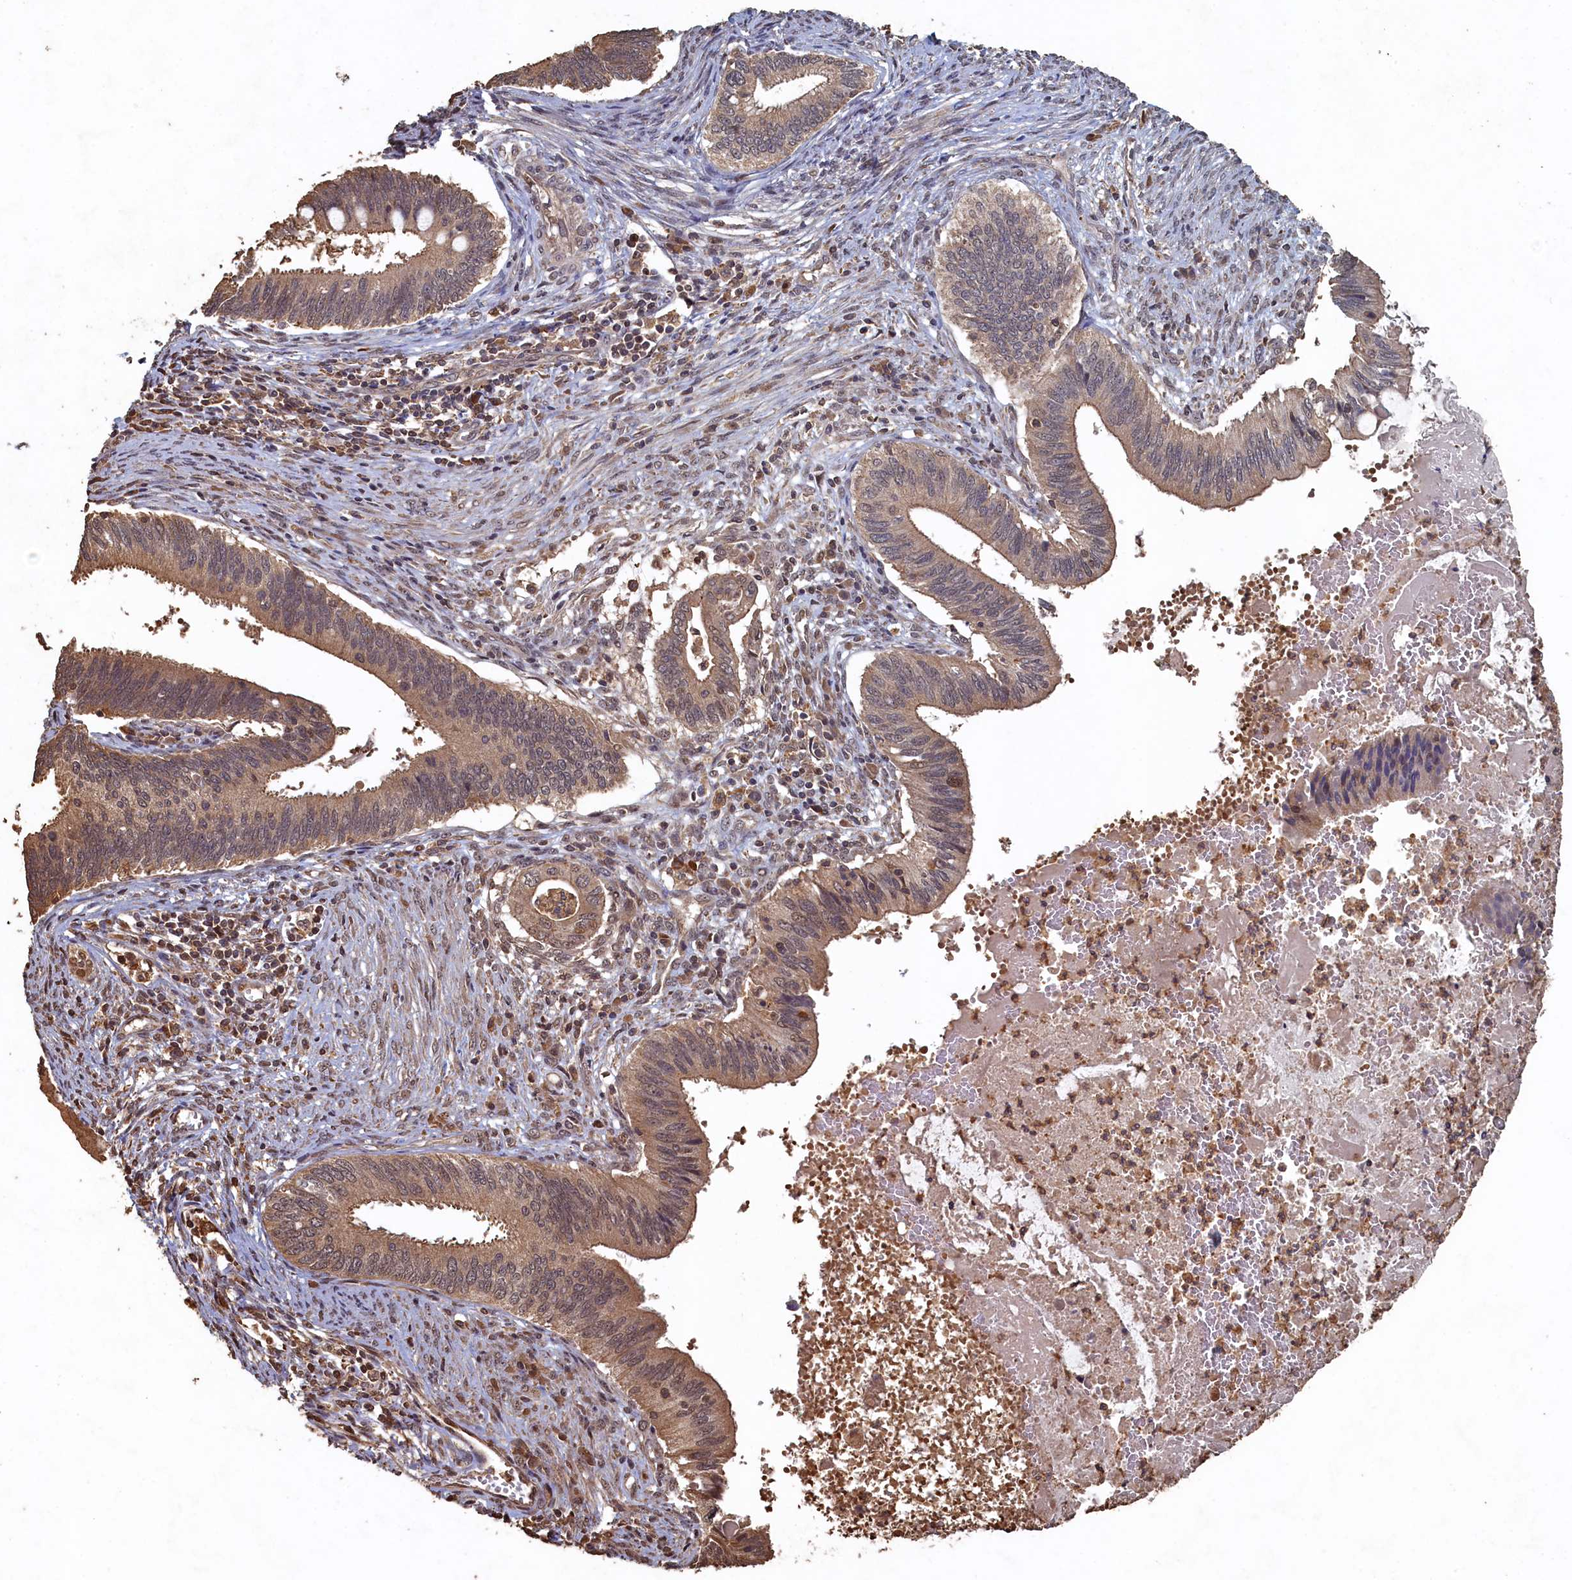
{"staining": {"intensity": "weak", "quantity": "25%-75%", "location": "cytoplasmic/membranous"}, "tissue": "cervical cancer", "cell_type": "Tumor cells", "image_type": "cancer", "snomed": [{"axis": "morphology", "description": "Adenocarcinoma, NOS"}, {"axis": "topography", "description": "Cervix"}], "caption": "Immunohistochemical staining of cervical cancer demonstrates low levels of weak cytoplasmic/membranous protein staining in about 25%-75% of tumor cells.", "gene": "PIGN", "patient": {"sex": "female", "age": 42}}